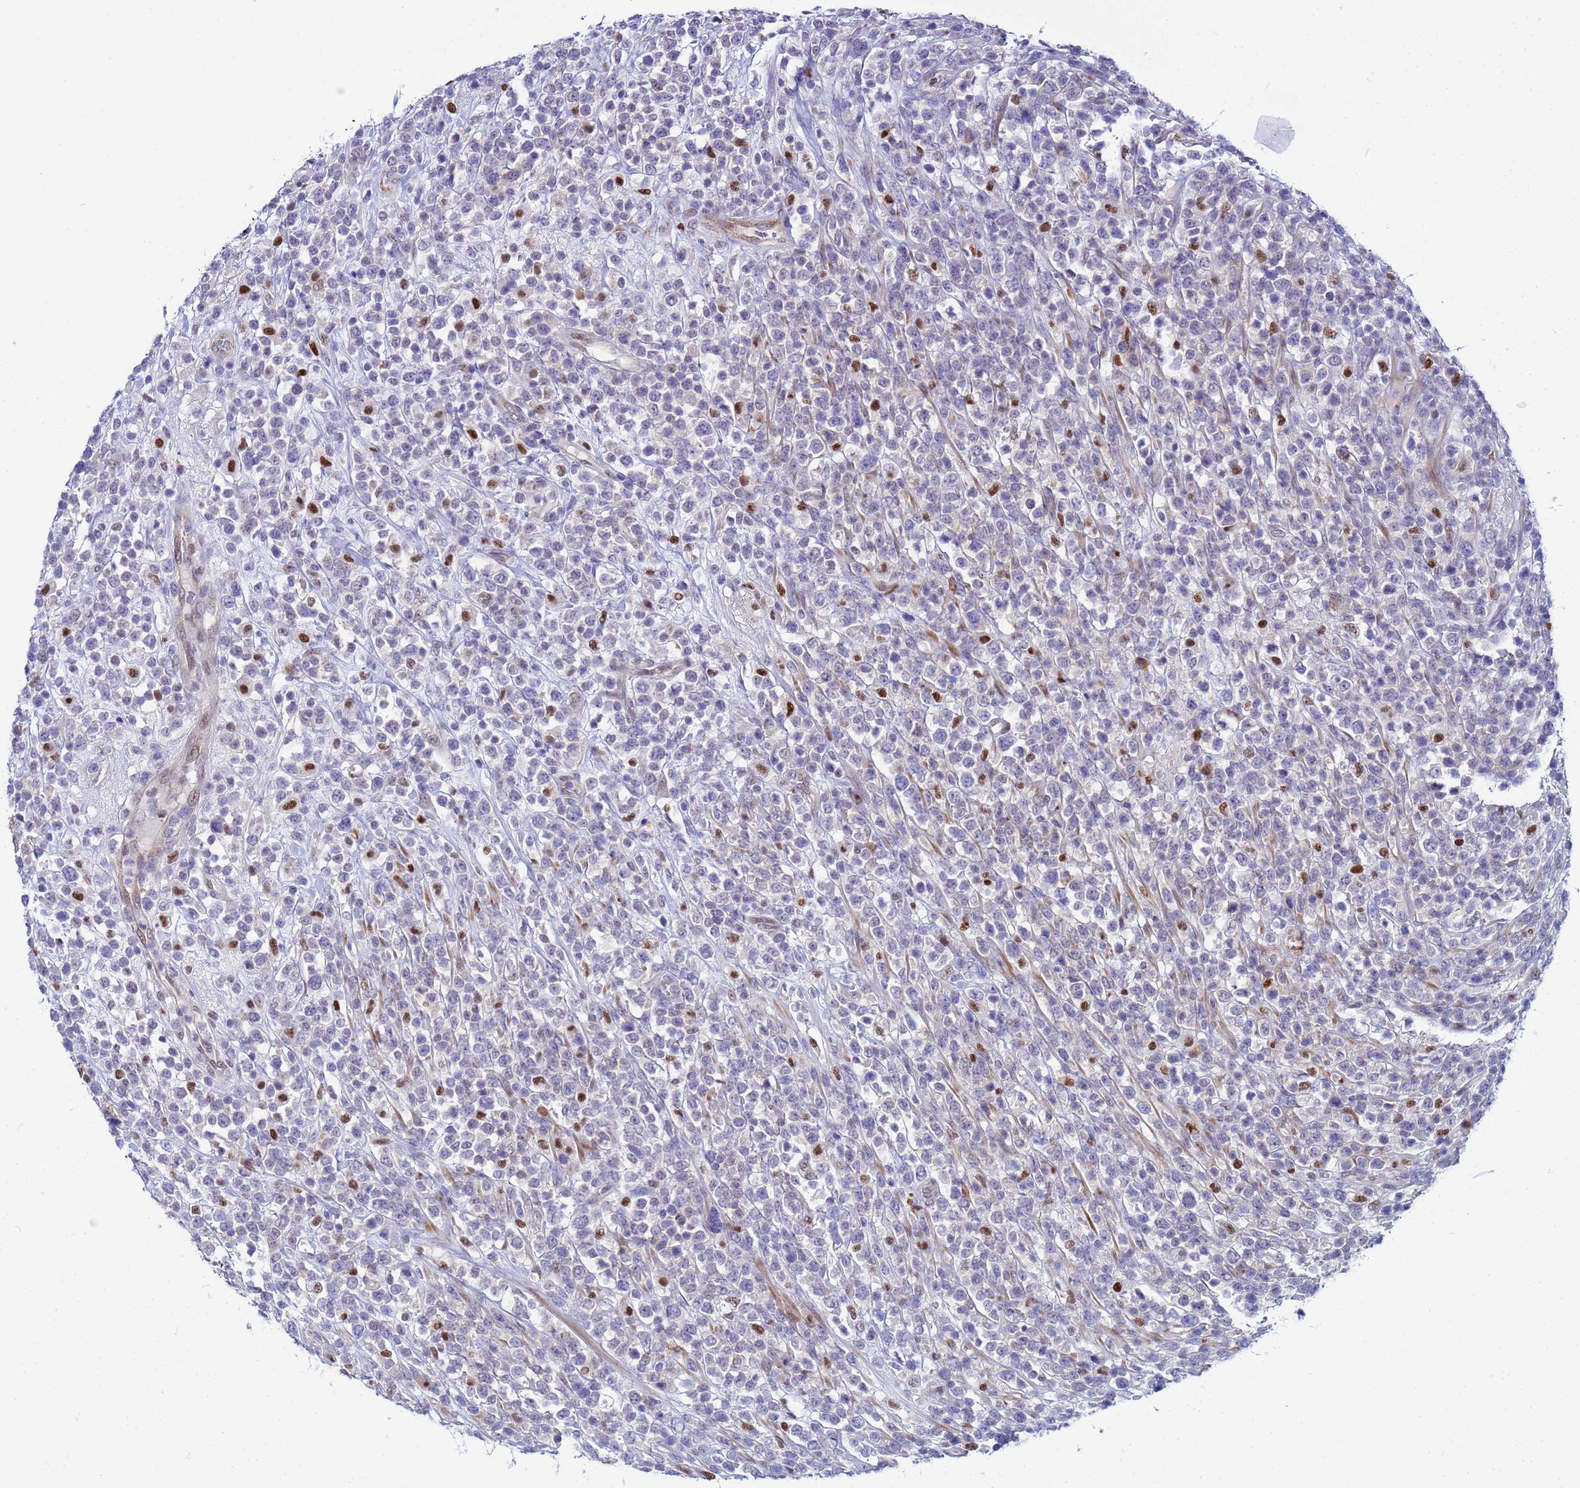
{"staining": {"intensity": "moderate", "quantity": "<25%", "location": "nuclear"}, "tissue": "lymphoma", "cell_type": "Tumor cells", "image_type": "cancer", "snomed": [{"axis": "morphology", "description": "Malignant lymphoma, non-Hodgkin's type, High grade"}, {"axis": "topography", "description": "Colon"}], "caption": "IHC of human lymphoma shows low levels of moderate nuclear staining in approximately <25% of tumor cells.", "gene": "SLC25A37", "patient": {"sex": "female", "age": 53}}